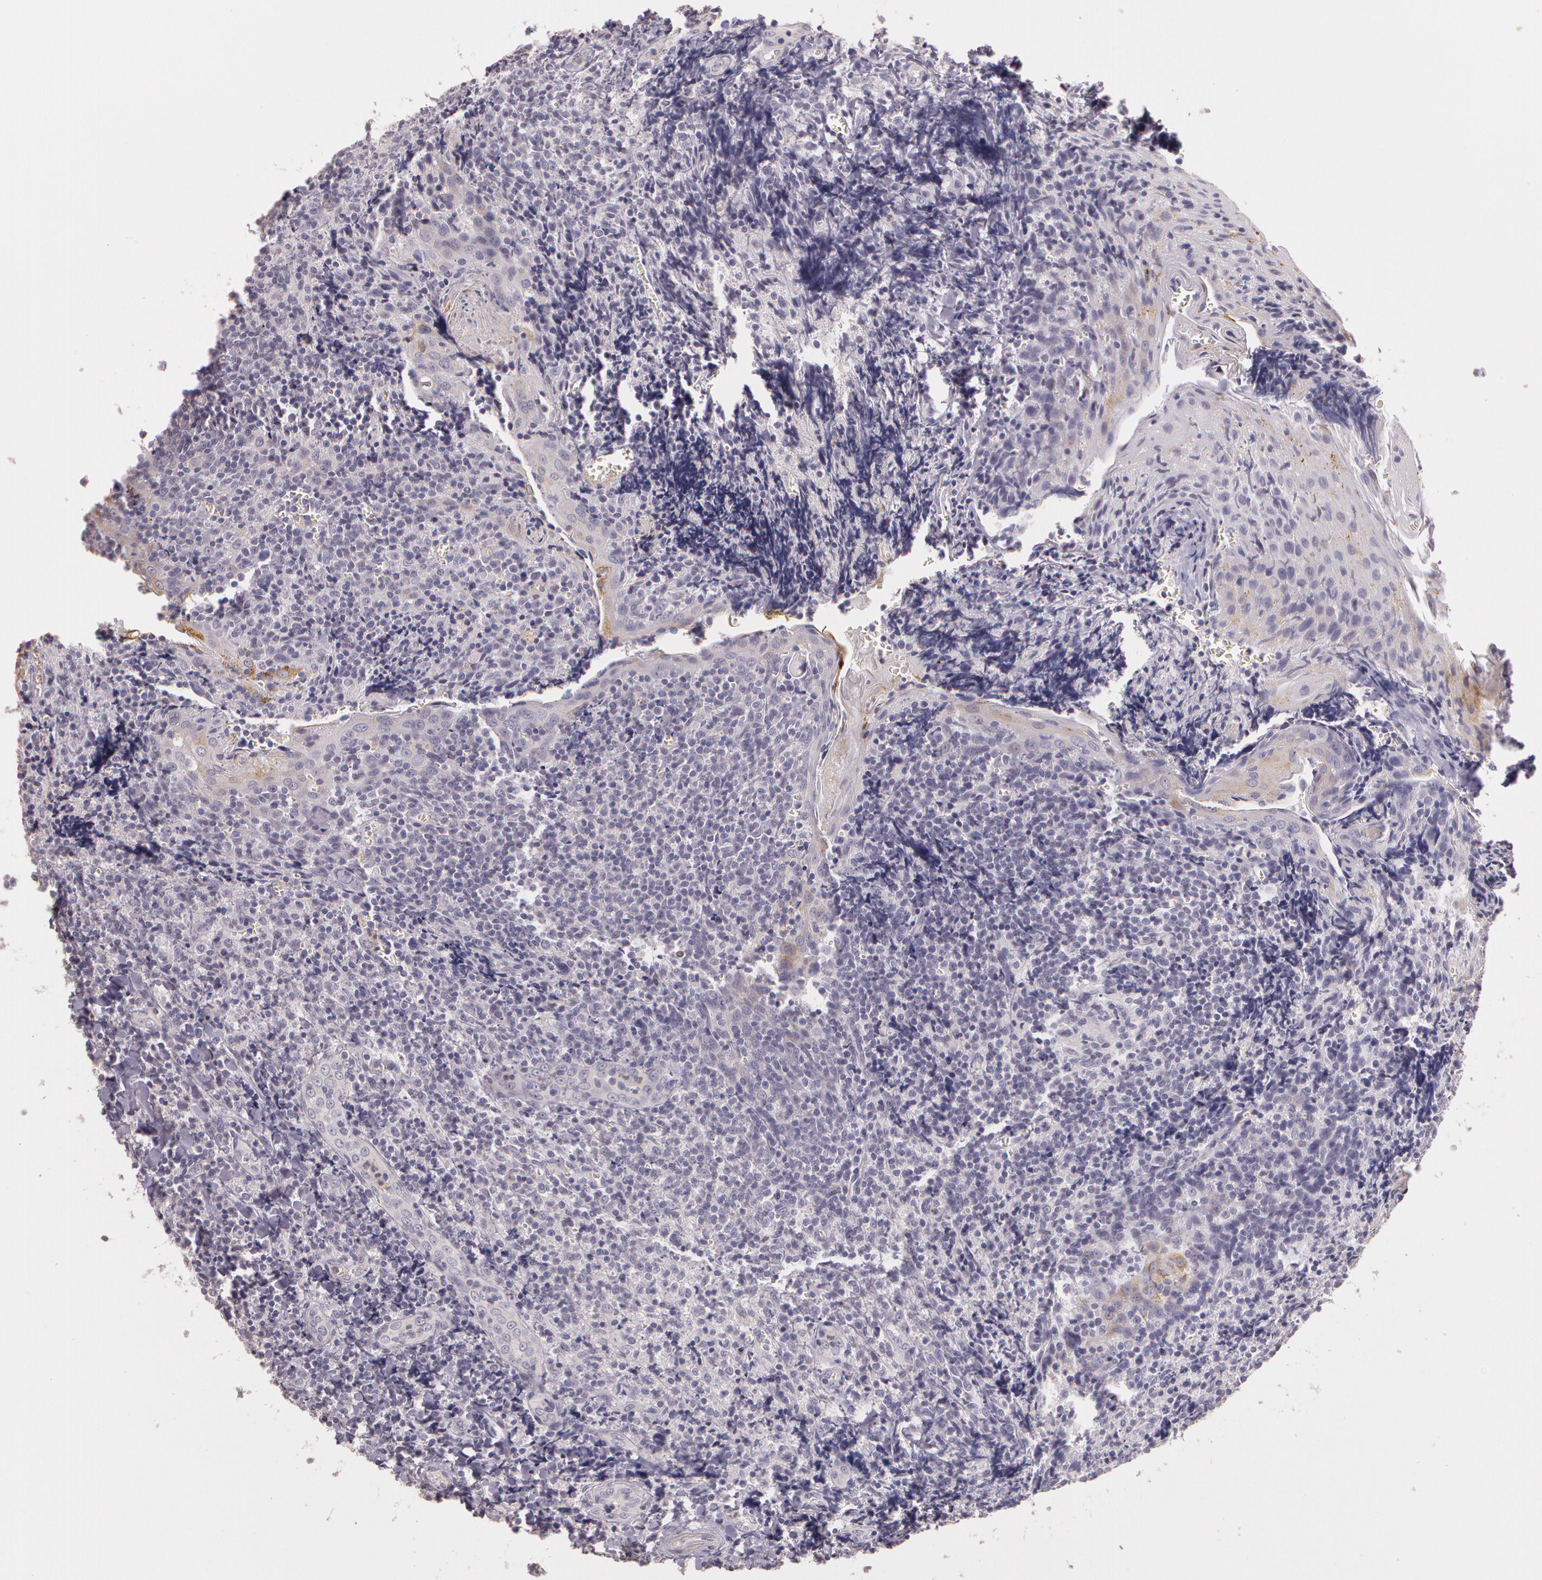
{"staining": {"intensity": "negative", "quantity": "none", "location": "none"}, "tissue": "tonsil", "cell_type": "Germinal center cells", "image_type": "normal", "snomed": [{"axis": "morphology", "description": "Normal tissue, NOS"}, {"axis": "topography", "description": "Tonsil"}], "caption": "Immunohistochemical staining of unremarkable human tonsil shows no significant expression in germinal center cells. (DAB immunohistochemistry (IHC) visualized using brightfield microscopy, high magnification).", "gene": "G2E3", "patient": {"sex": "male", "age": 20}}